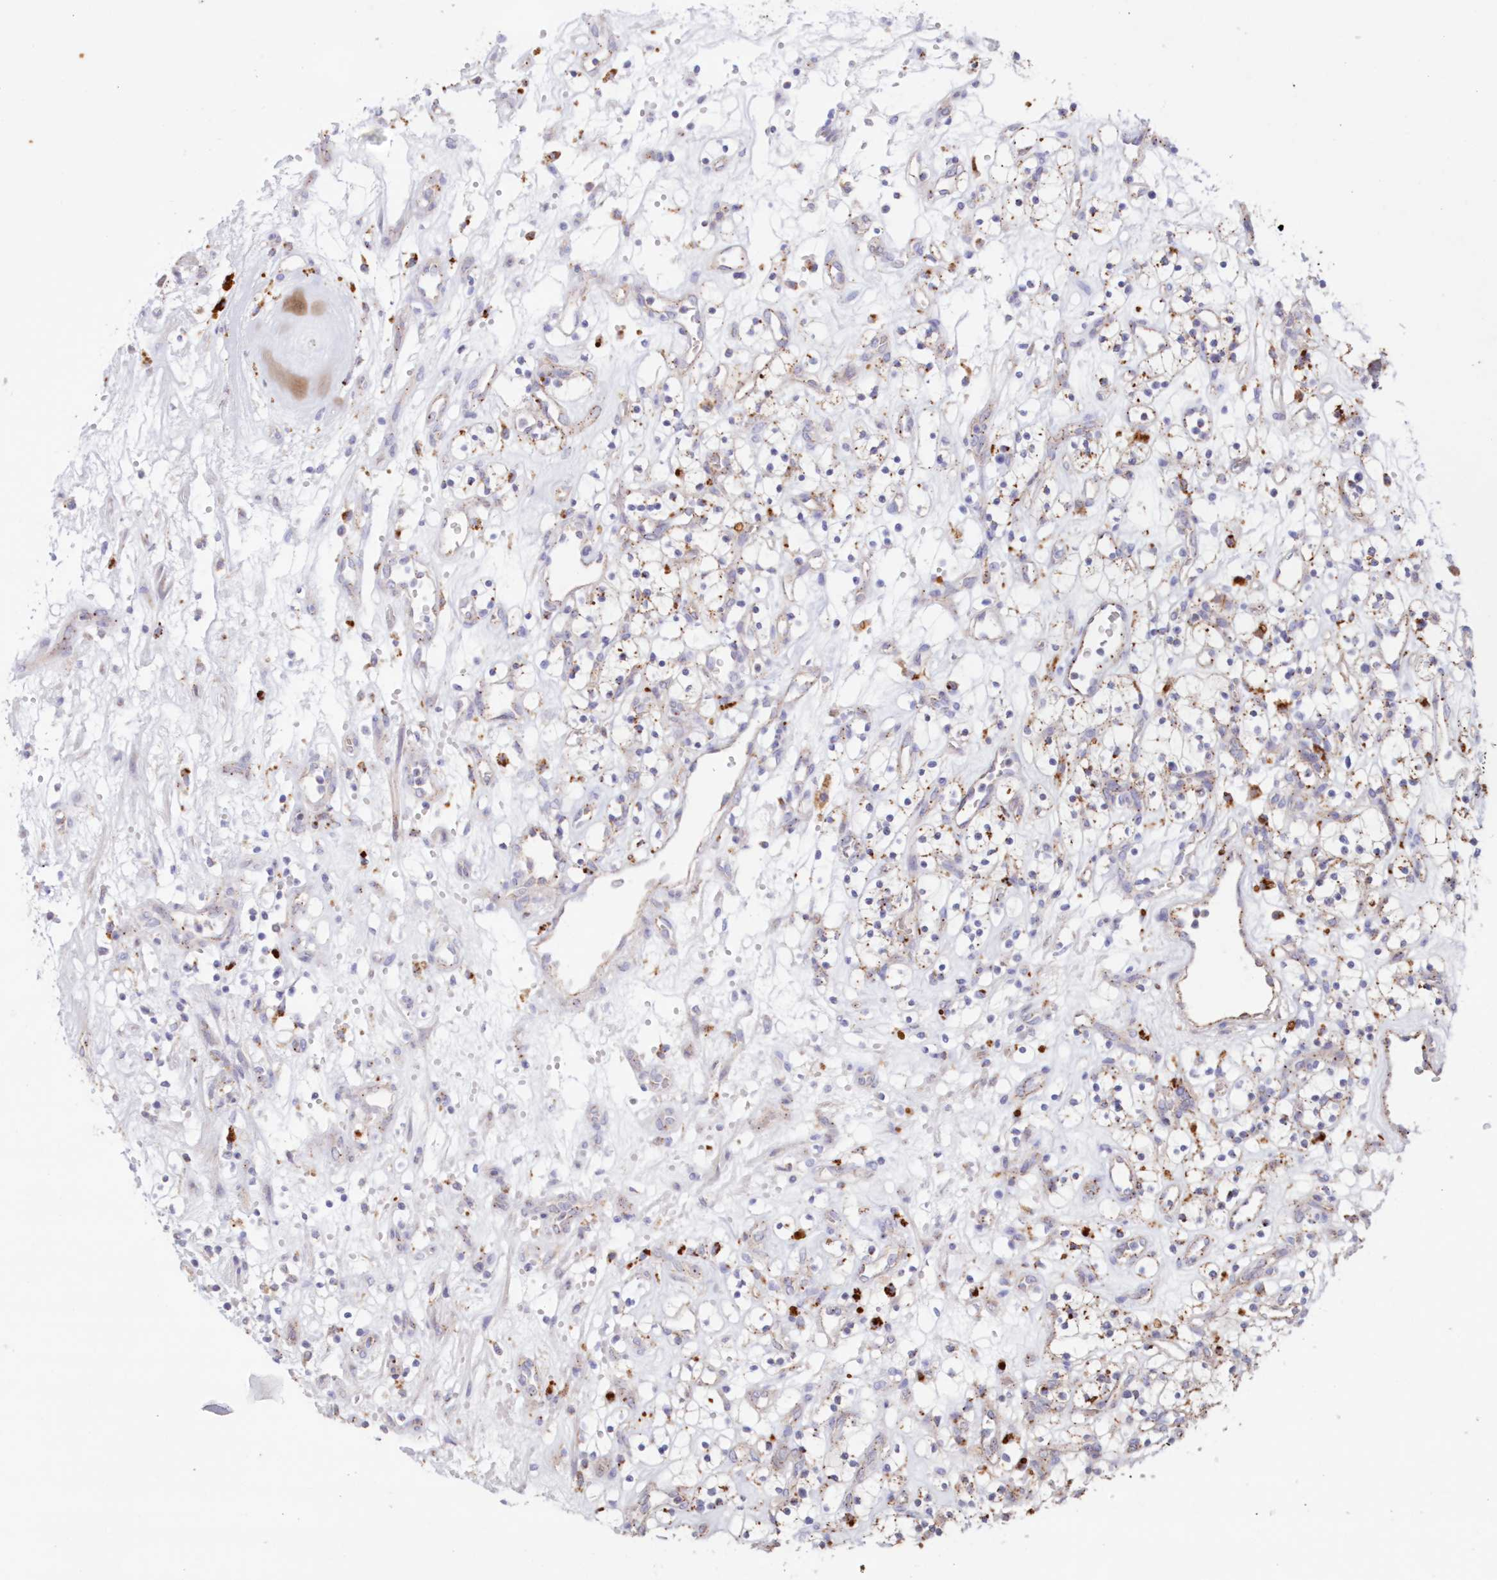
{"staining": {"intensity": "weak", "quantity": "<25%", "location": "cytoplasmic/membranous"}, "tissue": "renal cancer", "cell_type": "Tumor cells", "image_type": "cancer", "snomed": [{"axis": "morphology", "description": "Adenocarcinoma, NOS"}, {"axis": "topography", "description": "Kidney"}], "caption": "Immunohistochemical staining of renal adenocarcinoma displays no significant positivity in tumor cells.", "gene": "TPP1", "patient": {"sex": "female", "age": 57}}